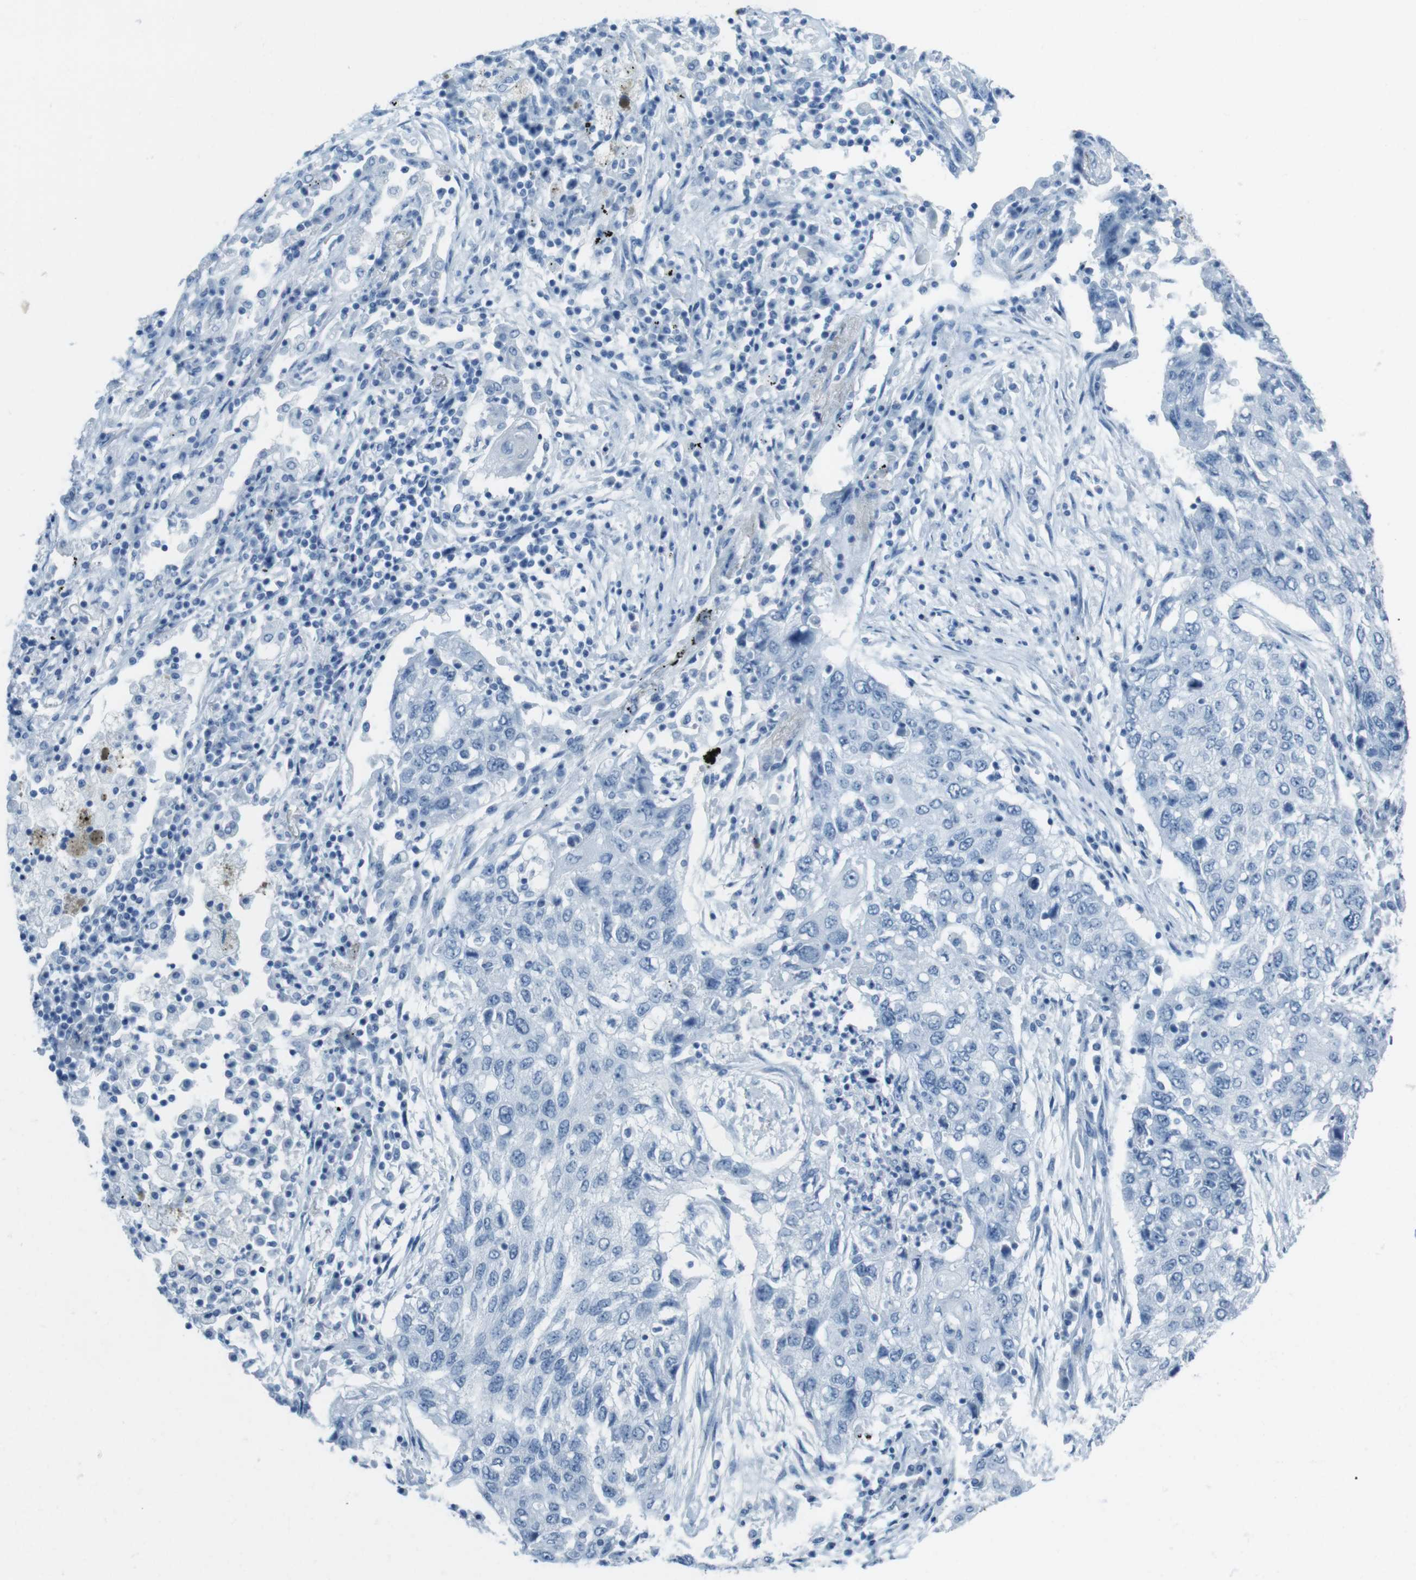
{"staining": {"intensity": "negative", "quantity": "none", "location": "none"}, "tissue": "lung cancer", "cell_type": "Tumor cells", "image_type": "cancer", "snomed": [{"axis": "morphology", "description": "Squamous cell carcinoma, NOS"}, {"axis": "topography", "description": "Lung"}], "caption": "This is a photomicrograph of immunohistochemistry staining of lung cancer (squamous cell carcinoma), which shows no staining in tumor cells.", "gene": "TMEM207", "patient": {"sex": "female", "age": 63}}